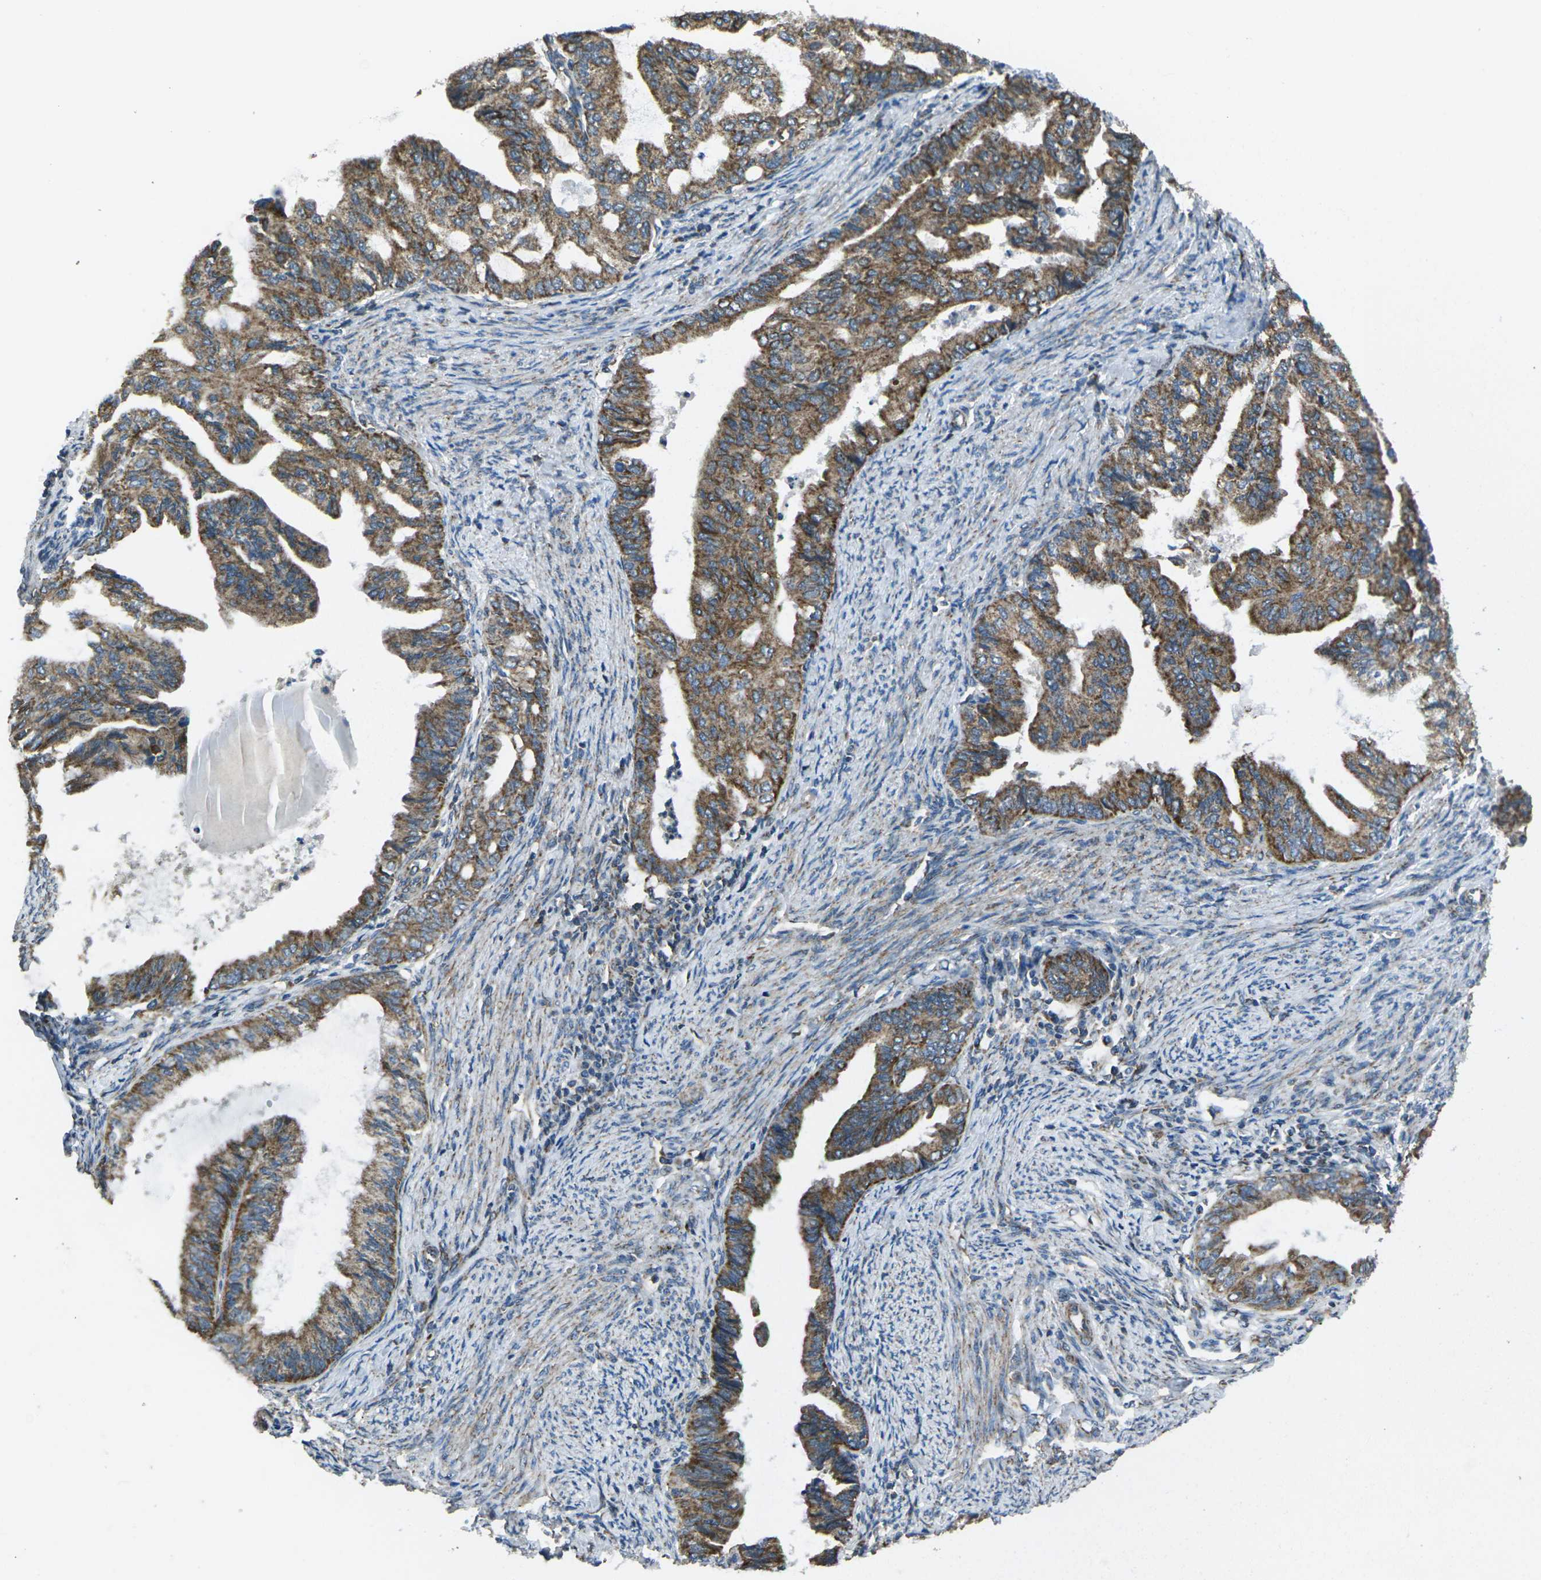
{"staining": {"intensity": "moderate", "quantity": ">75%", "location": "cytoplasmic/membranous"}, "tissue": "endometrial cancer", "cell_type": "Tumor cells", "image_type": "cancer", "snomed": [{"axis": "morphology", "description": "Adenocarcinoma, NOS"}, {"axis": "topography", "description": "Endometrium"}], "caption": "An immunohistochemistry (IHC) photomicrograph of neoplastic tissue is shown. Protein staining in brown labels moderate cytoplasmic/membranous positivity in adenocarcinoma (endometrial) within tumor cells. The staining was performed using DAB (3,3'-diaminobenzidine), with brown indicating positive protein expression. Nuclei are stained blue with hematoxylin.", "gene": "TMEM120B", "patient": {"sex": "female", "age": 86}}